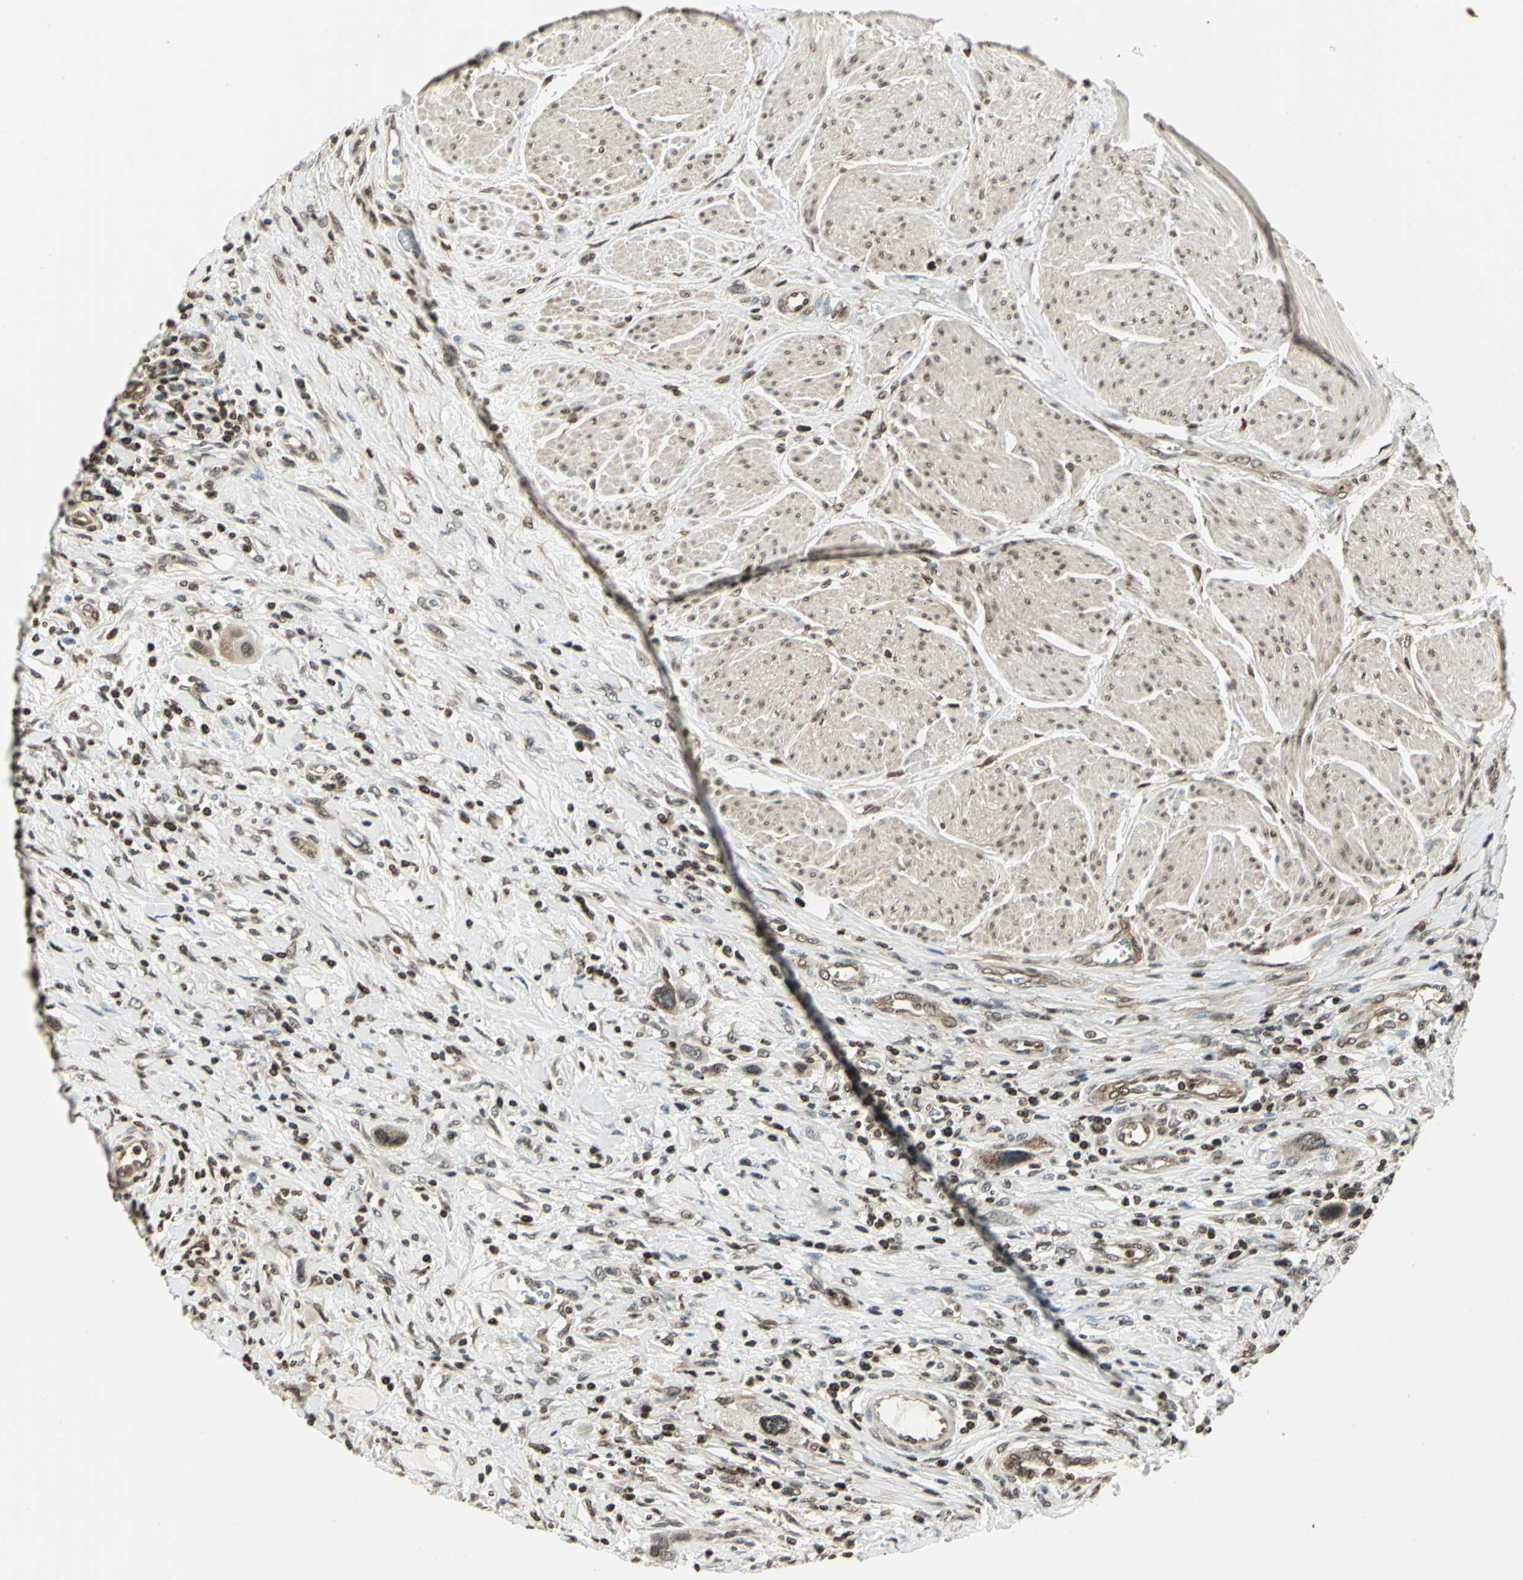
{"staining": {"intensity": "moderate", "quantity": "25%-75%", "location": "cytoplasmic/membranous,nuclear"}, "tissue": "urothelial cancer", "cell_type": "Tumor cells", "image_type": "cancer", "snomed": [{"axis": "morphology", "description": "Urothelial carcinoma, High grade"}, {"axis": "topography", "description": "Urinary bladder"}], "caption": "High-magnification brightfield microscopy of urothelial cancer stained with DAB (brown) and counterstained with hematoxylin (blue). tumor cells exhibit moderate cytoplasmic/membranous and nuclear positivity is present in approximately25%-75% of cells.", "gene": "LGALS3", "patient": {"sex": "male", "age": 50}}